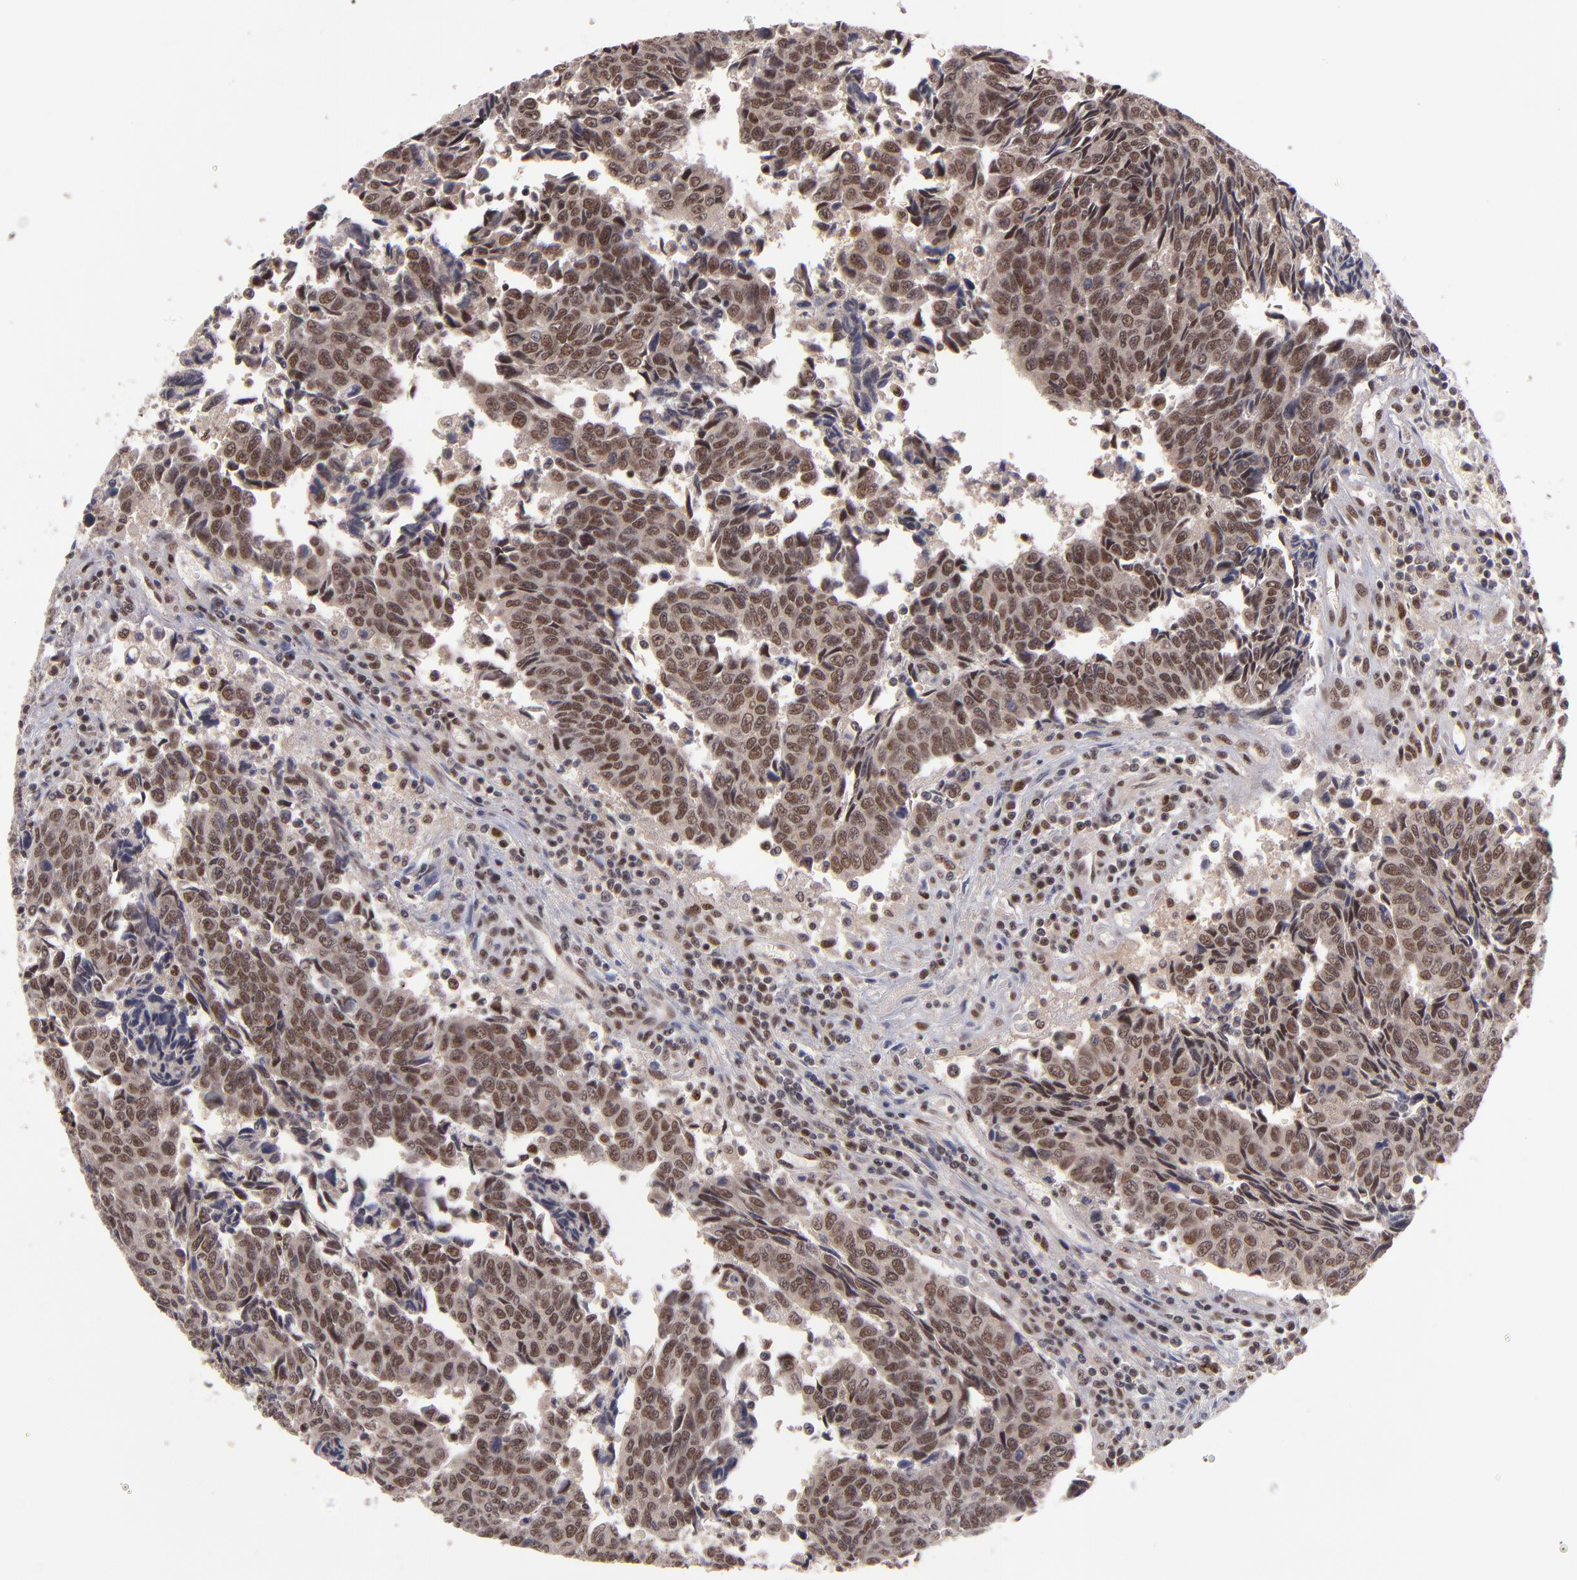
{"staining": {"intensity": "moderate", "quantity": ">75%", "location": "cytoplasmic/membranous,nuclear"}, "tissue": "urothelial cancer", "cell_type": "Tumor cells", "image_type": "cancer", "snomed": [{"axis": "morphology", "description": "Urothelial carcinoma, High grade"}, {"axis": "topography", "description": "Urinary bladder"}], "caption": "This is a histology image of IHC staining of urothelial cancer, which shows moderate expression in the cytoplasmic/membranous and nuclear of tumor cells.", "gene": "EP300", "patient": {"sex": "male", "age": 86}}